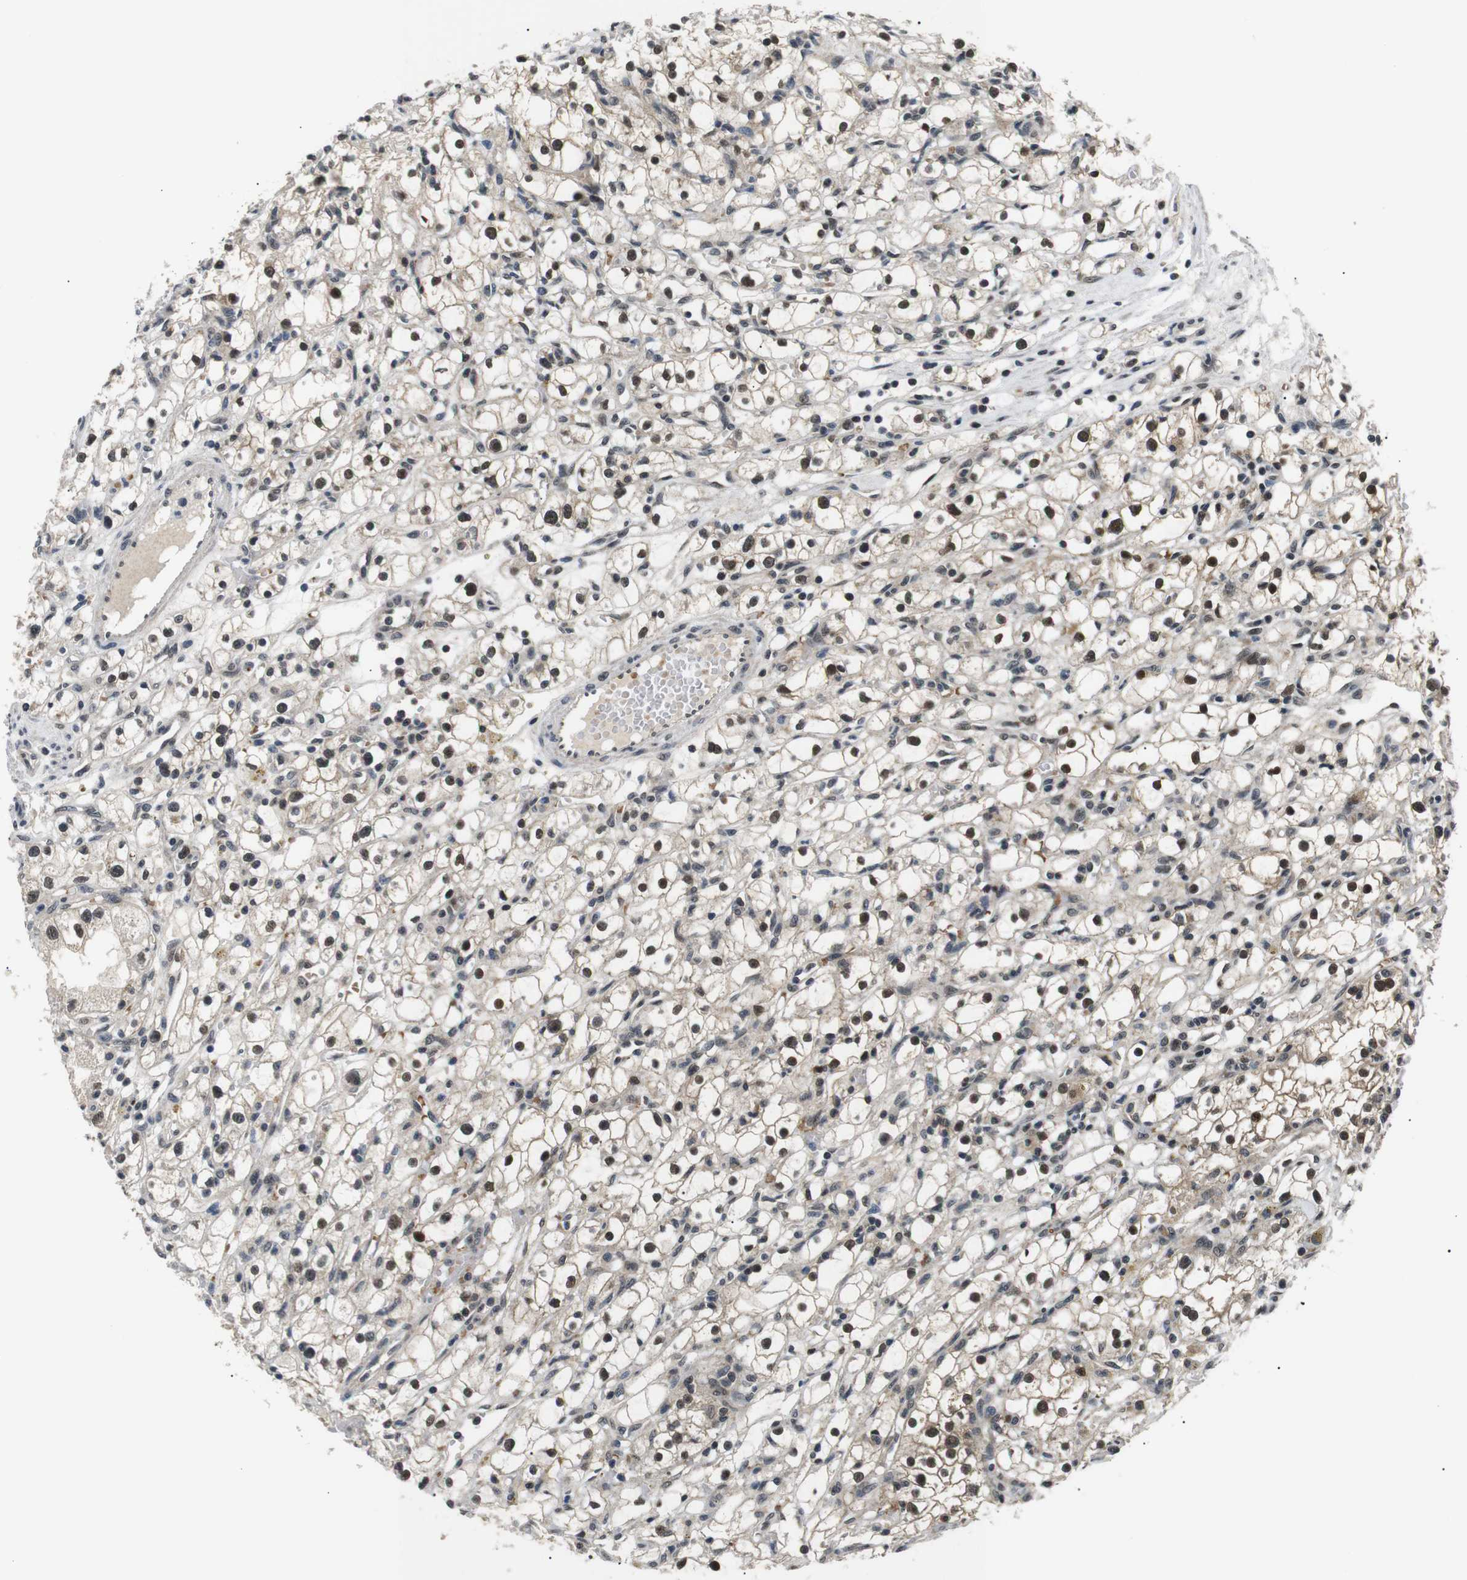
{"staining": {"intensity": "strong", "quantity": ">75%", "location": "nuclear"}, "tissue": "renal cancer", "cell_type": "Tumor cells", "image_type": "cancer", "snomed": [{"axis": "morphology", "description": "Adenocarcinoma, NOS"}, {"axis": "topography", "description": "Kidney"}], "caption": "Renal cancer (adenocarcinoma) tissue shows strong nuclear positivity in approximately >75% of tumor cells, visualized by immunohistochemistry.", "gene": "SKP1", "patient": {"sex": "male", "age": 56}}